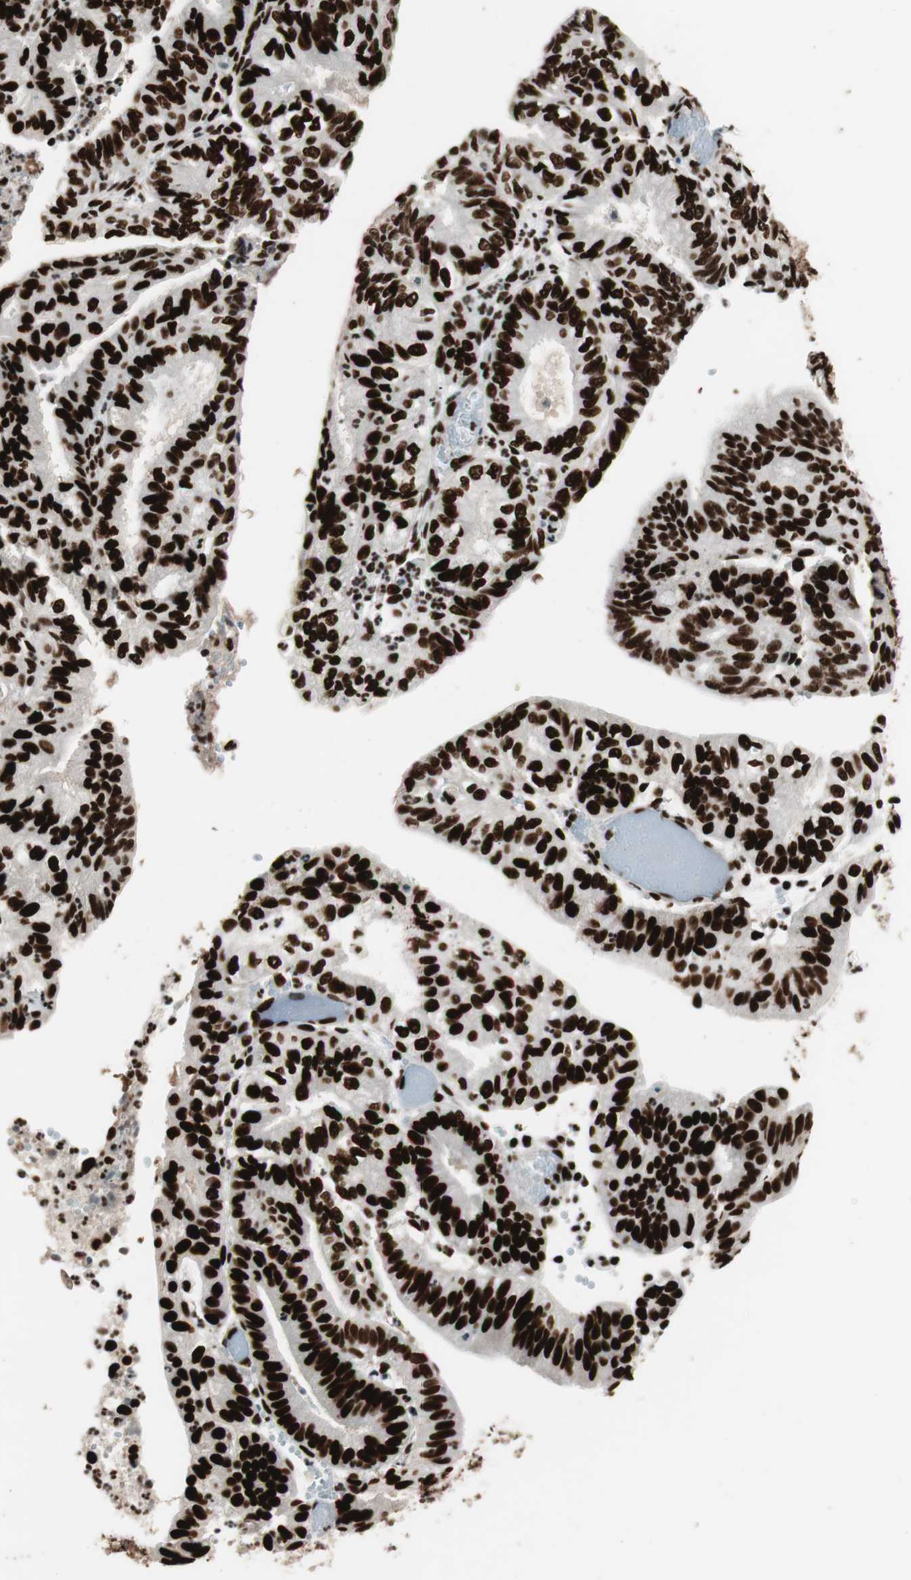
{"staining": {"intensity": "strong", "quantity": ">75%", "location": "nuclear"}, "tissue": "endometrial cancer", "cell_type": "Tumor cells", "image_type": "cancer", "snomed": [{"axis": "morphology", "description": "Adenocarcinoma, NOS"}, {"axis": "topography", "description": "Uterus"}], "caption": "Strong nuclear positivity for a protein is identified in about >75% of tumor cells of adenocarcinoma (endometrial) using immunohistochemistry (IHC).", "gene": "PSME3", "patient": {"sex": "female", "age": 60}}